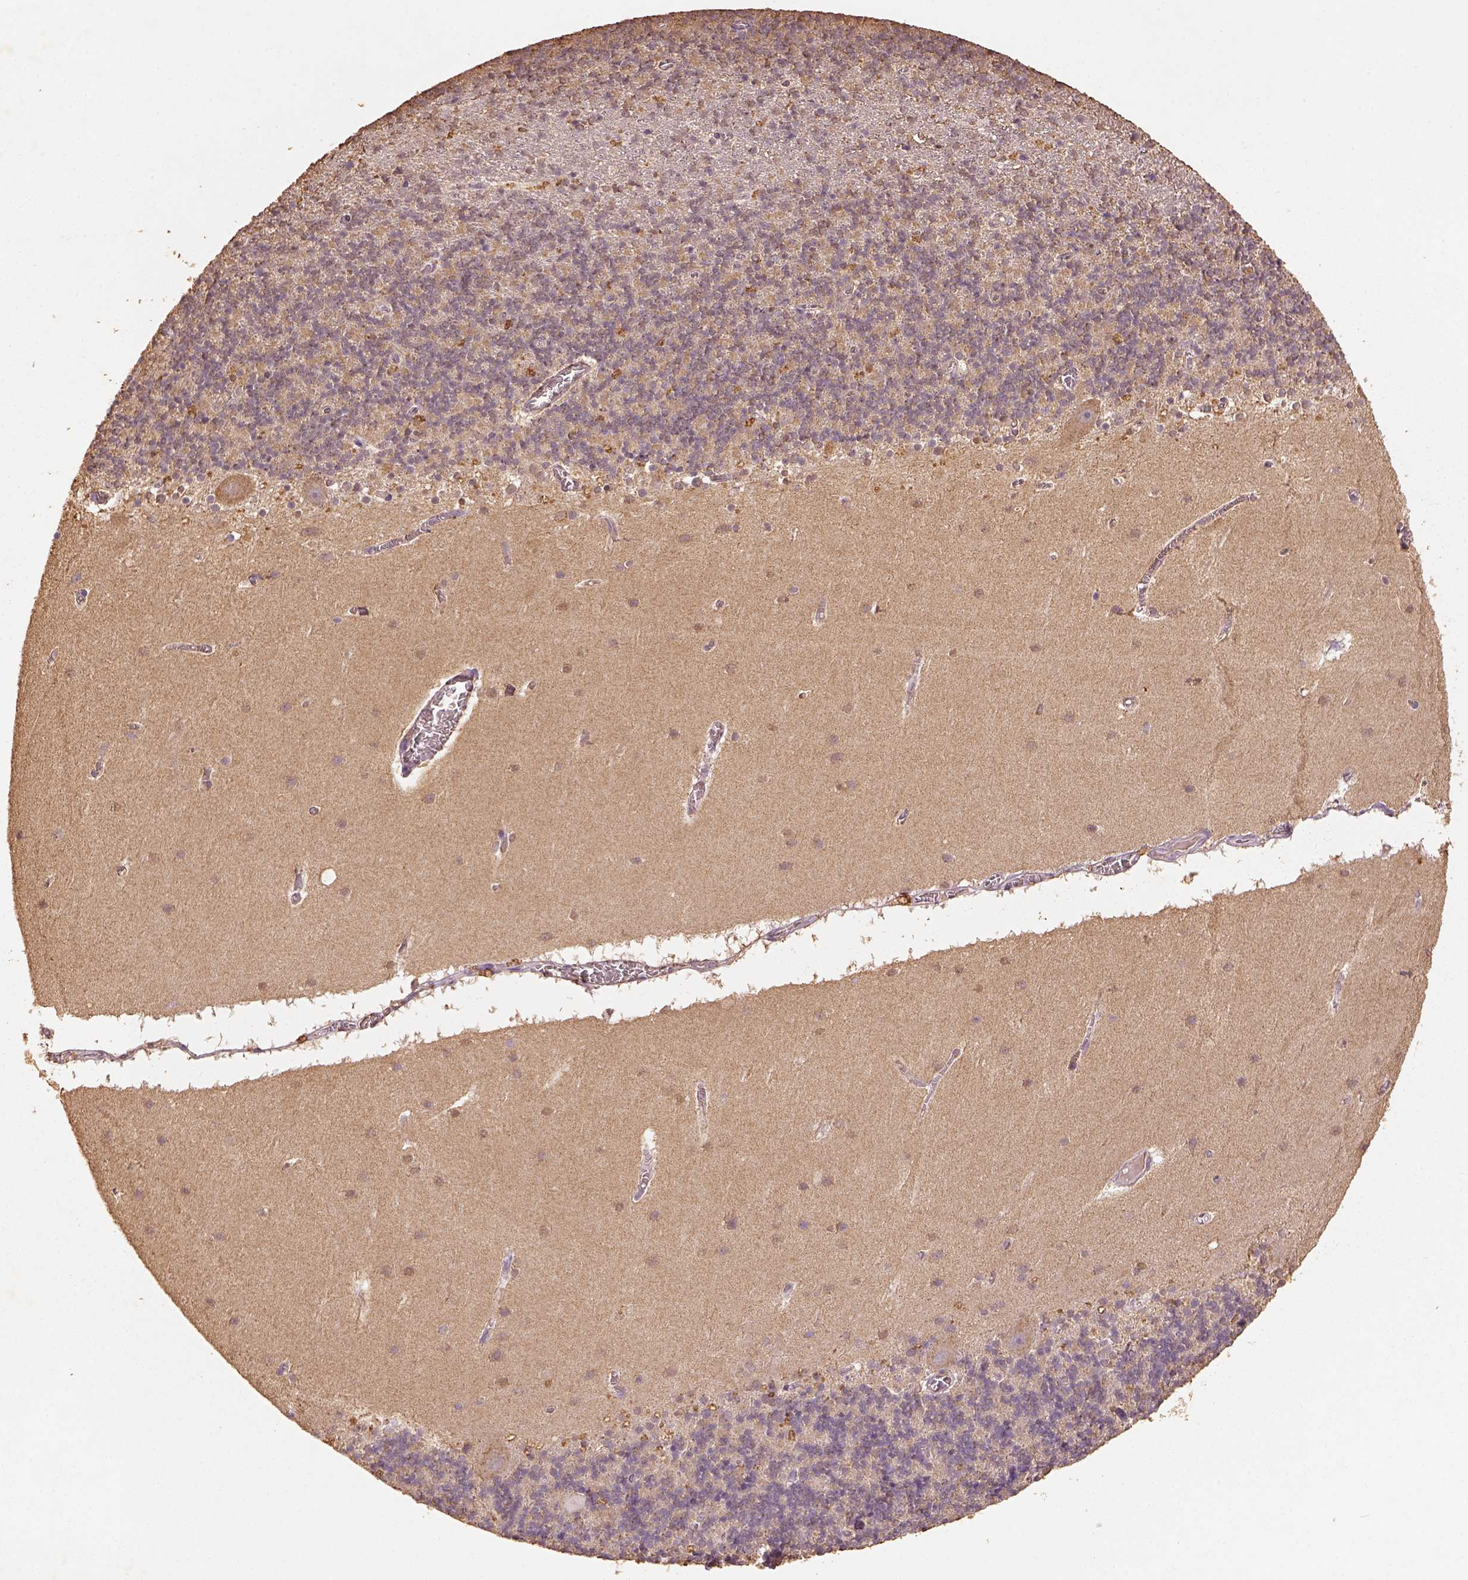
{"staining": {"intensity": "moderate", "quantity": "<25%", "location": "nuclear"}, "tissue": "cerebellum", "cell_type": "Cells in granular layer", "image_type": "normal", "snomed": [{"axis": "morphology", "description": "Normal tissue, NOS"}, {"axis": "topography", "description": "Cerebellum"}], "caption": "IHC histopathology image of unremarkable cerebellum: cerebellum stained using IHC reveals low levels of moderate protein expression localized specifically in the nuclear of cells in granular layer, appearing as a nuclear brown color.", "gene": "AP2B1", "patient": {"sex": "male", "age": 70}}